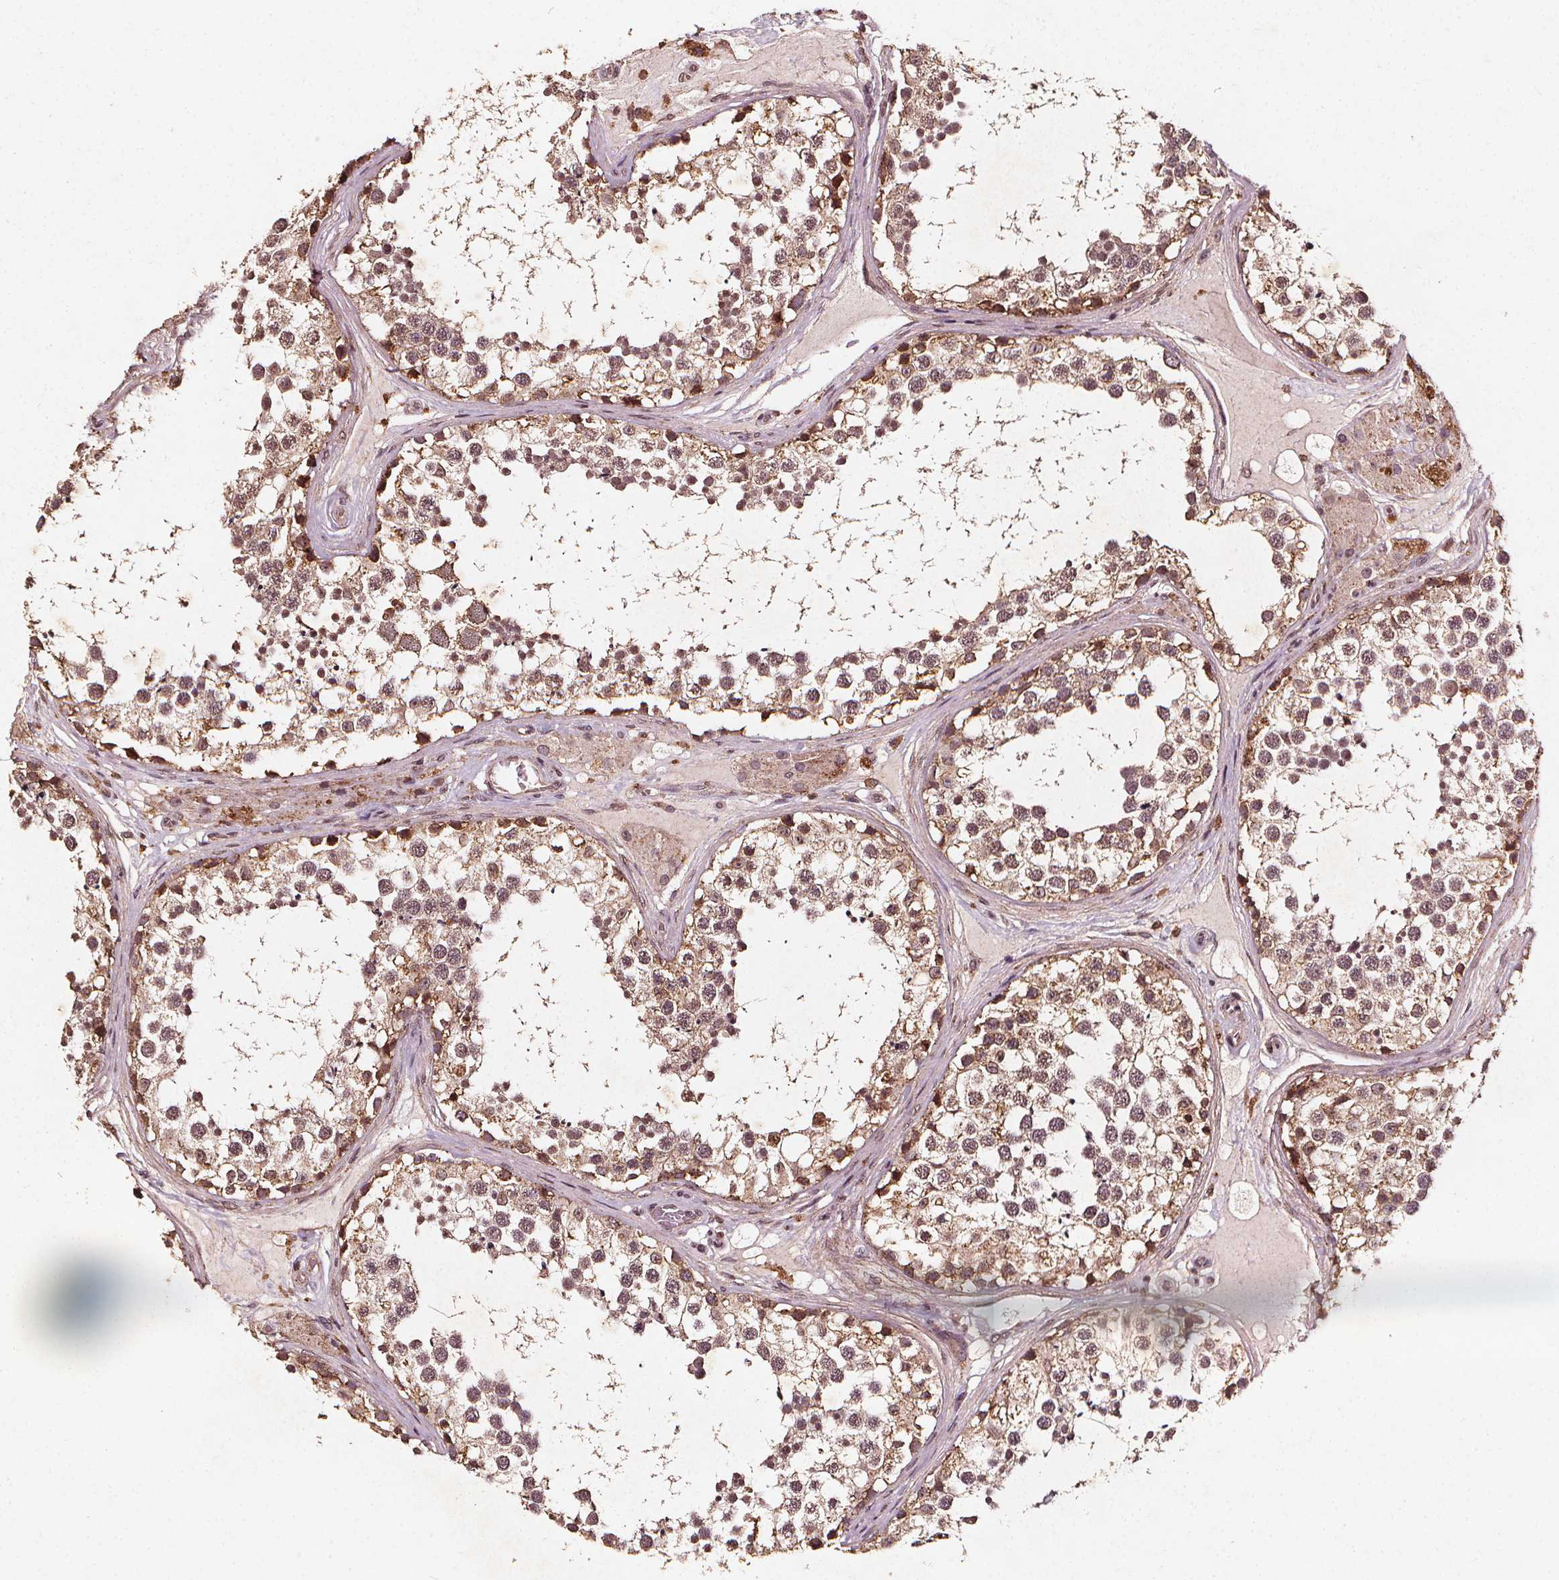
{"staining": {"intensity": "moderate", "quantity": ">75%", "location": "cytoplasmic/membranous"}, "tissue": "testis", "cell_type": "Cells in seminiferous ducts", "image_type": "normal", "snomed": [{"axis": "morphology", "description": "Normal tissue, NOS"}, {"axis": "morphology", "description": "Seminoma, NOS"}, {"axis": "topography", "description": "Testis"}], "caption": "An IHC histopathology image of benign tissue is shown. Protein staining in brown labels moderate cytoplasmic/membranous positivity in testis within cells in seminiferous ducts.", "gene": "ABCA1", "patient": {"sex": "male", "age": 65}}